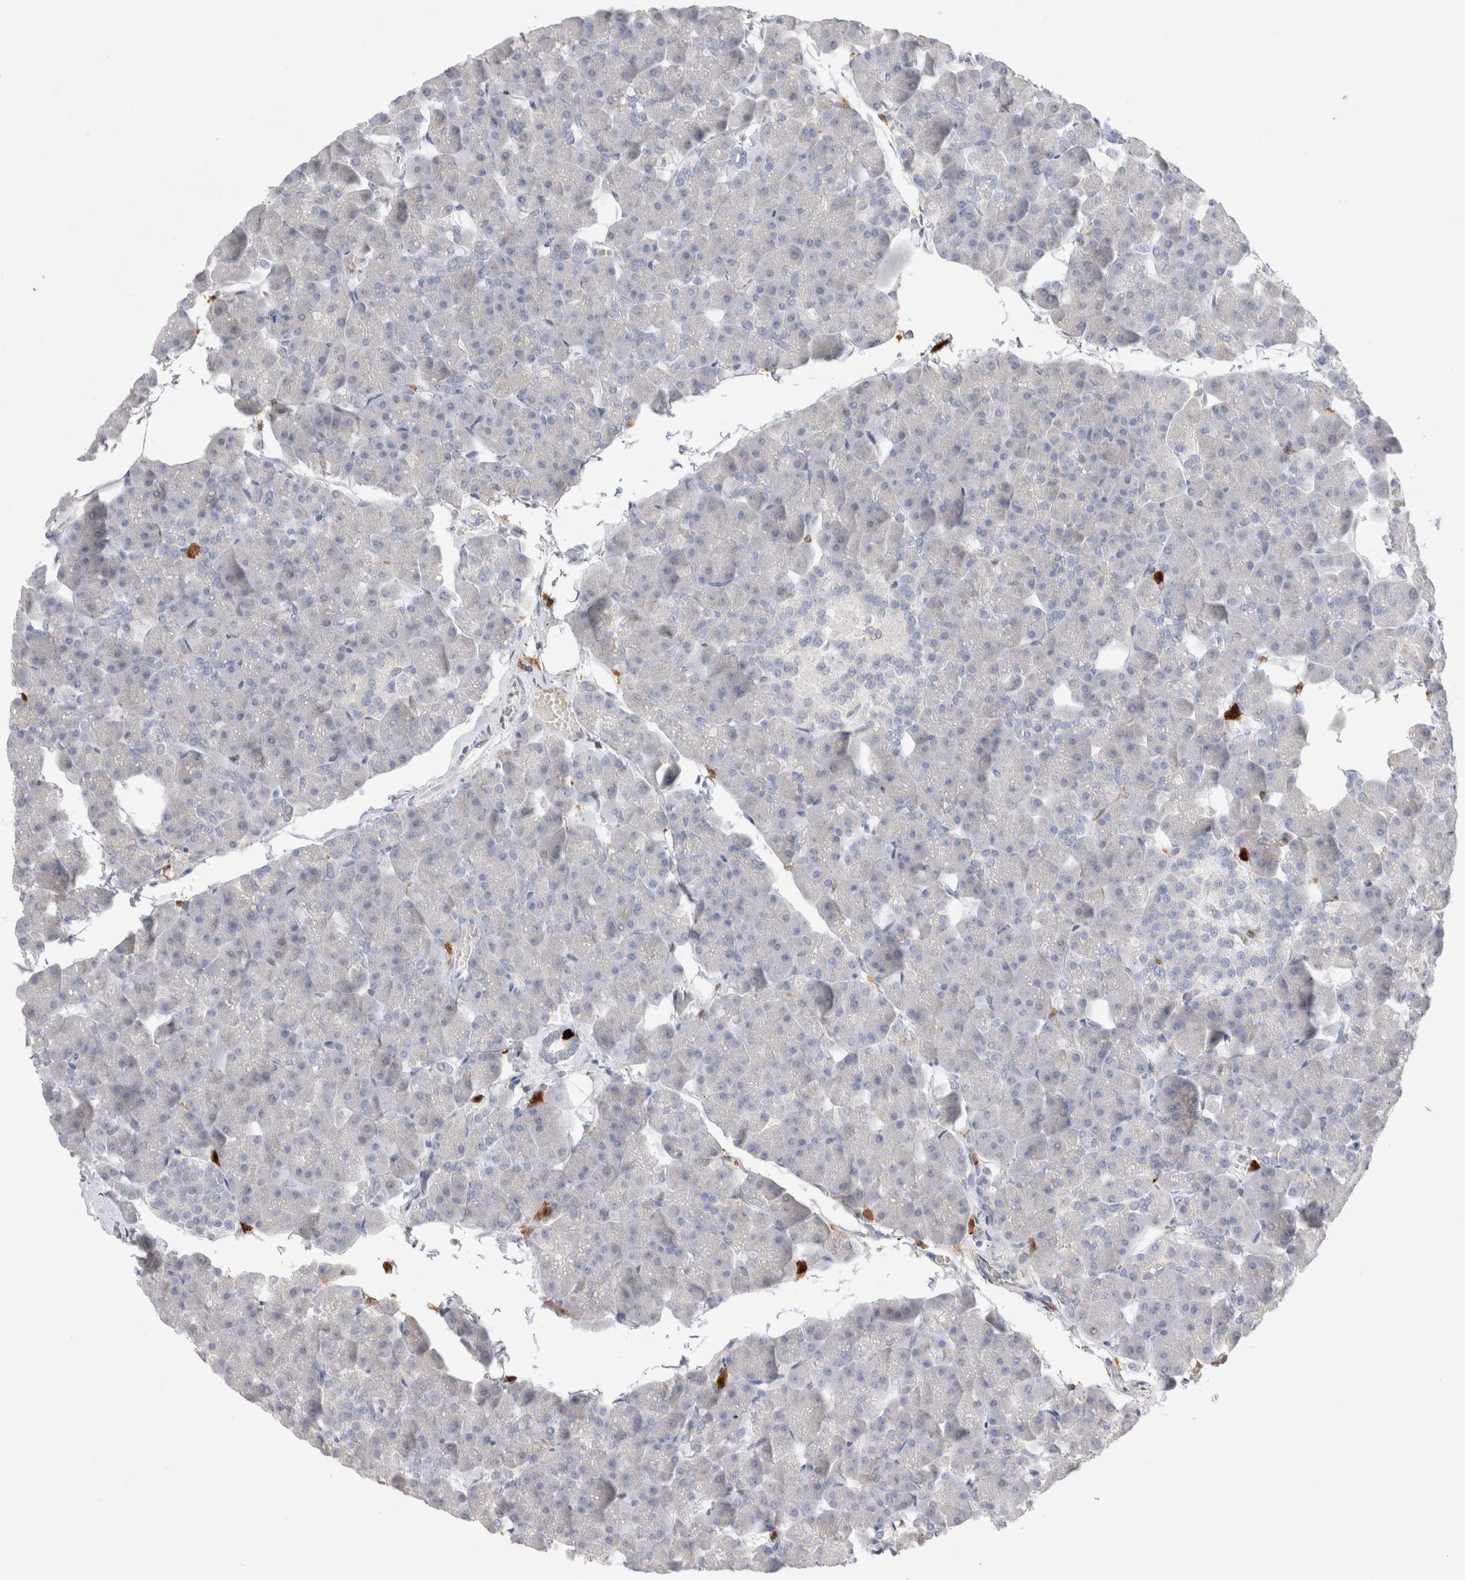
{"staining": {"intensity": "negative", "quantity": "none", "location": "none"}, "tissue": "pancreas", "cell_type": "Exocrine glandular cells", "image_type": "normal", "snomed": [{"axis": "morphology", "description": "Normal tissue, NOS"}, {"axis": "topography", "description": "Pancreas"}], "caption": "This photomicrograph is of unremarkable pancreas stained with immunohistochemistry to label a protein in brown with the nuclei are counter-stained blue. There is no expression in exocrine glandular cells. (DAB IHC with hematoxylin counter stain).", "gene": "HPGDS", "patient": {"sex": "male", "age": 35}}